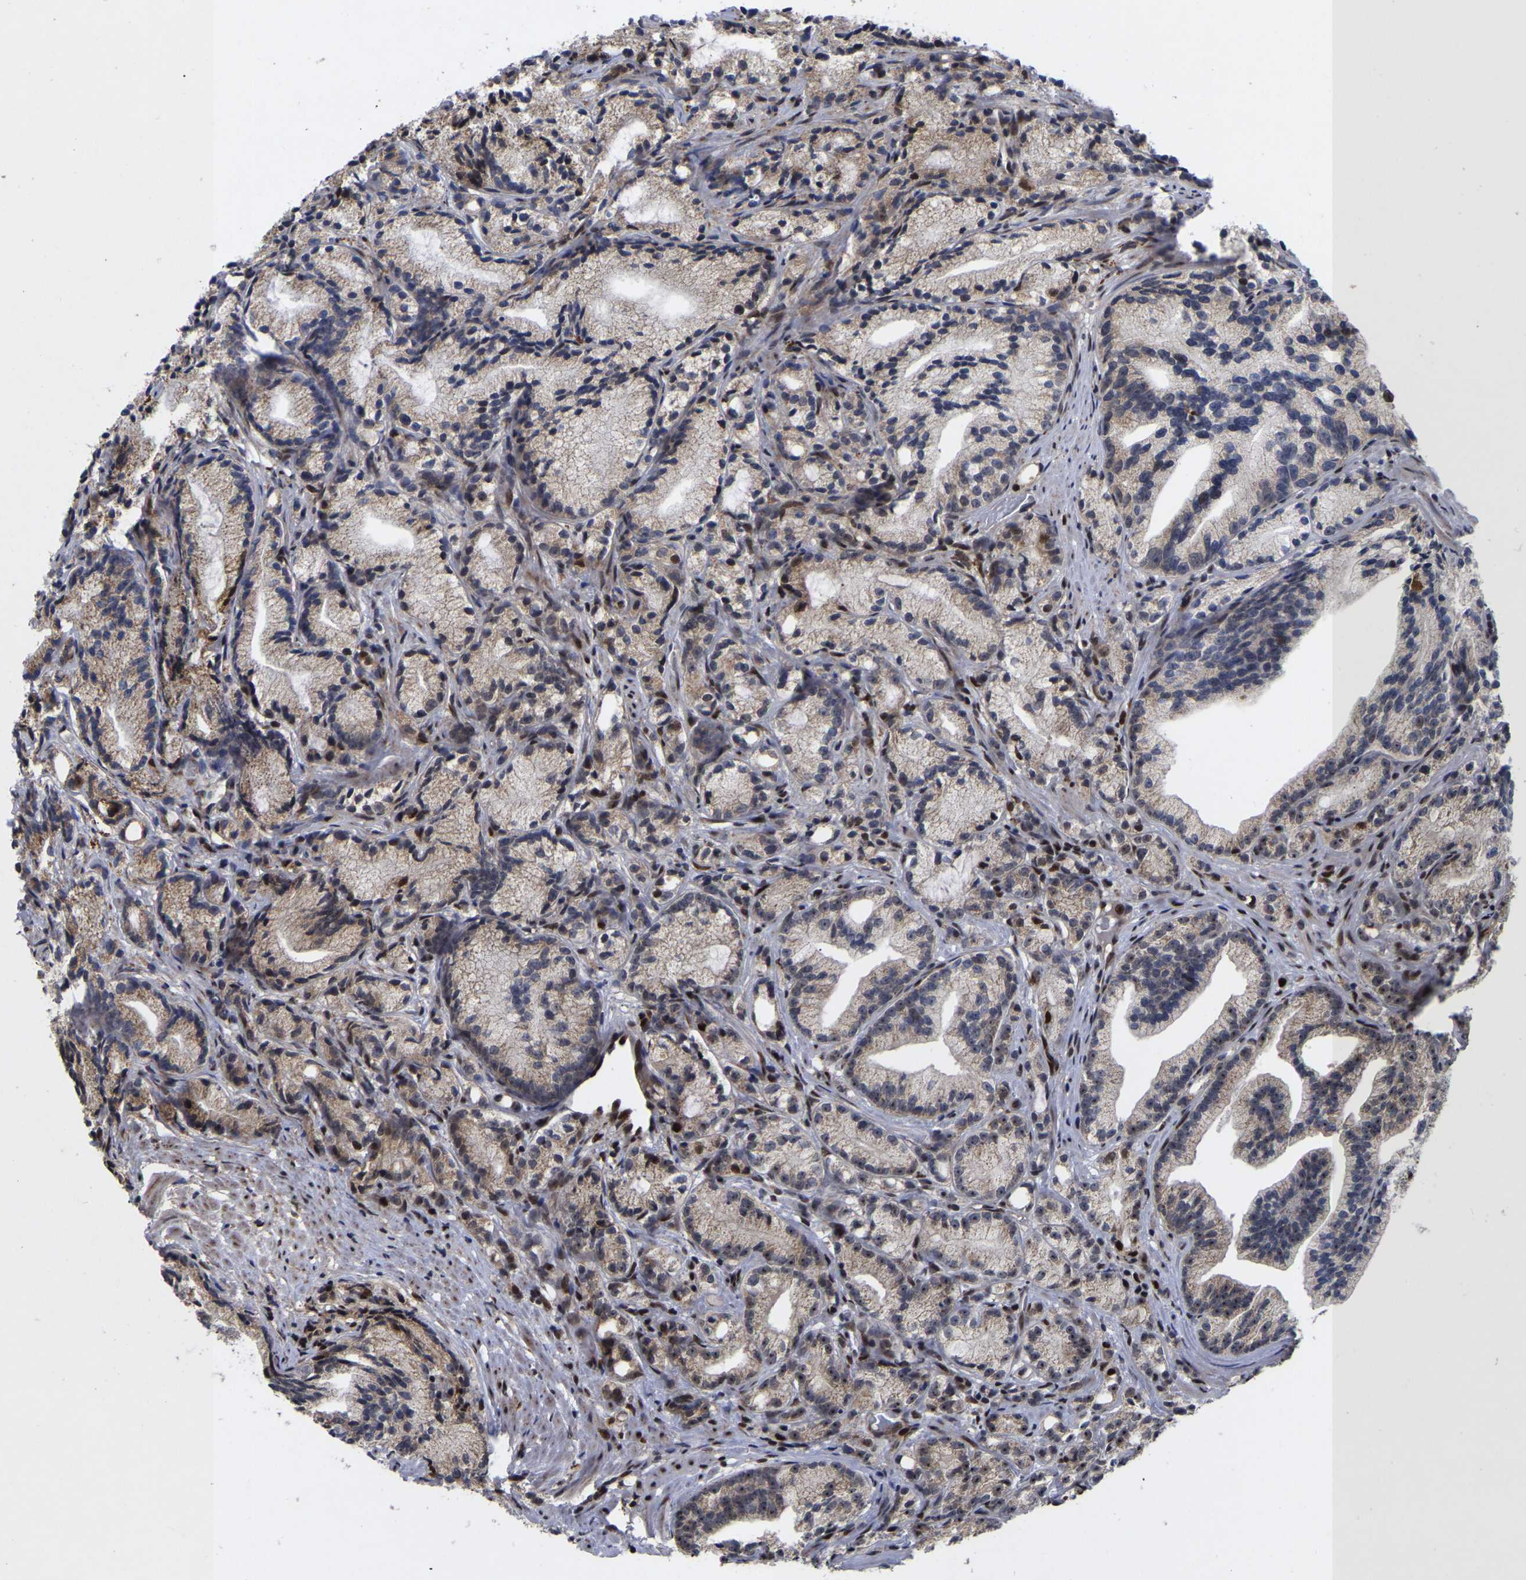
{"staining": {"intensity": "strong", "quantity": "<25%", "location": "cytoplasmic/membranous,nuclear"}, "tissue": "prostate cancer", "cell_type": "Tumor cells", "image_type": "cancer", "snomed": [{"axis": "morphology", "description": "Adenocarcinoma, Low grade"}, {"axis": "topography", "description": "Prostate"}], "caption": "The immunohistochemical stain labels strong cytoplasmic/membranous and nuclear staining in tumor cells of prostate cancer tissue.", "gene": "JUNB", "patient": {"sex": "male", "age": 89}}